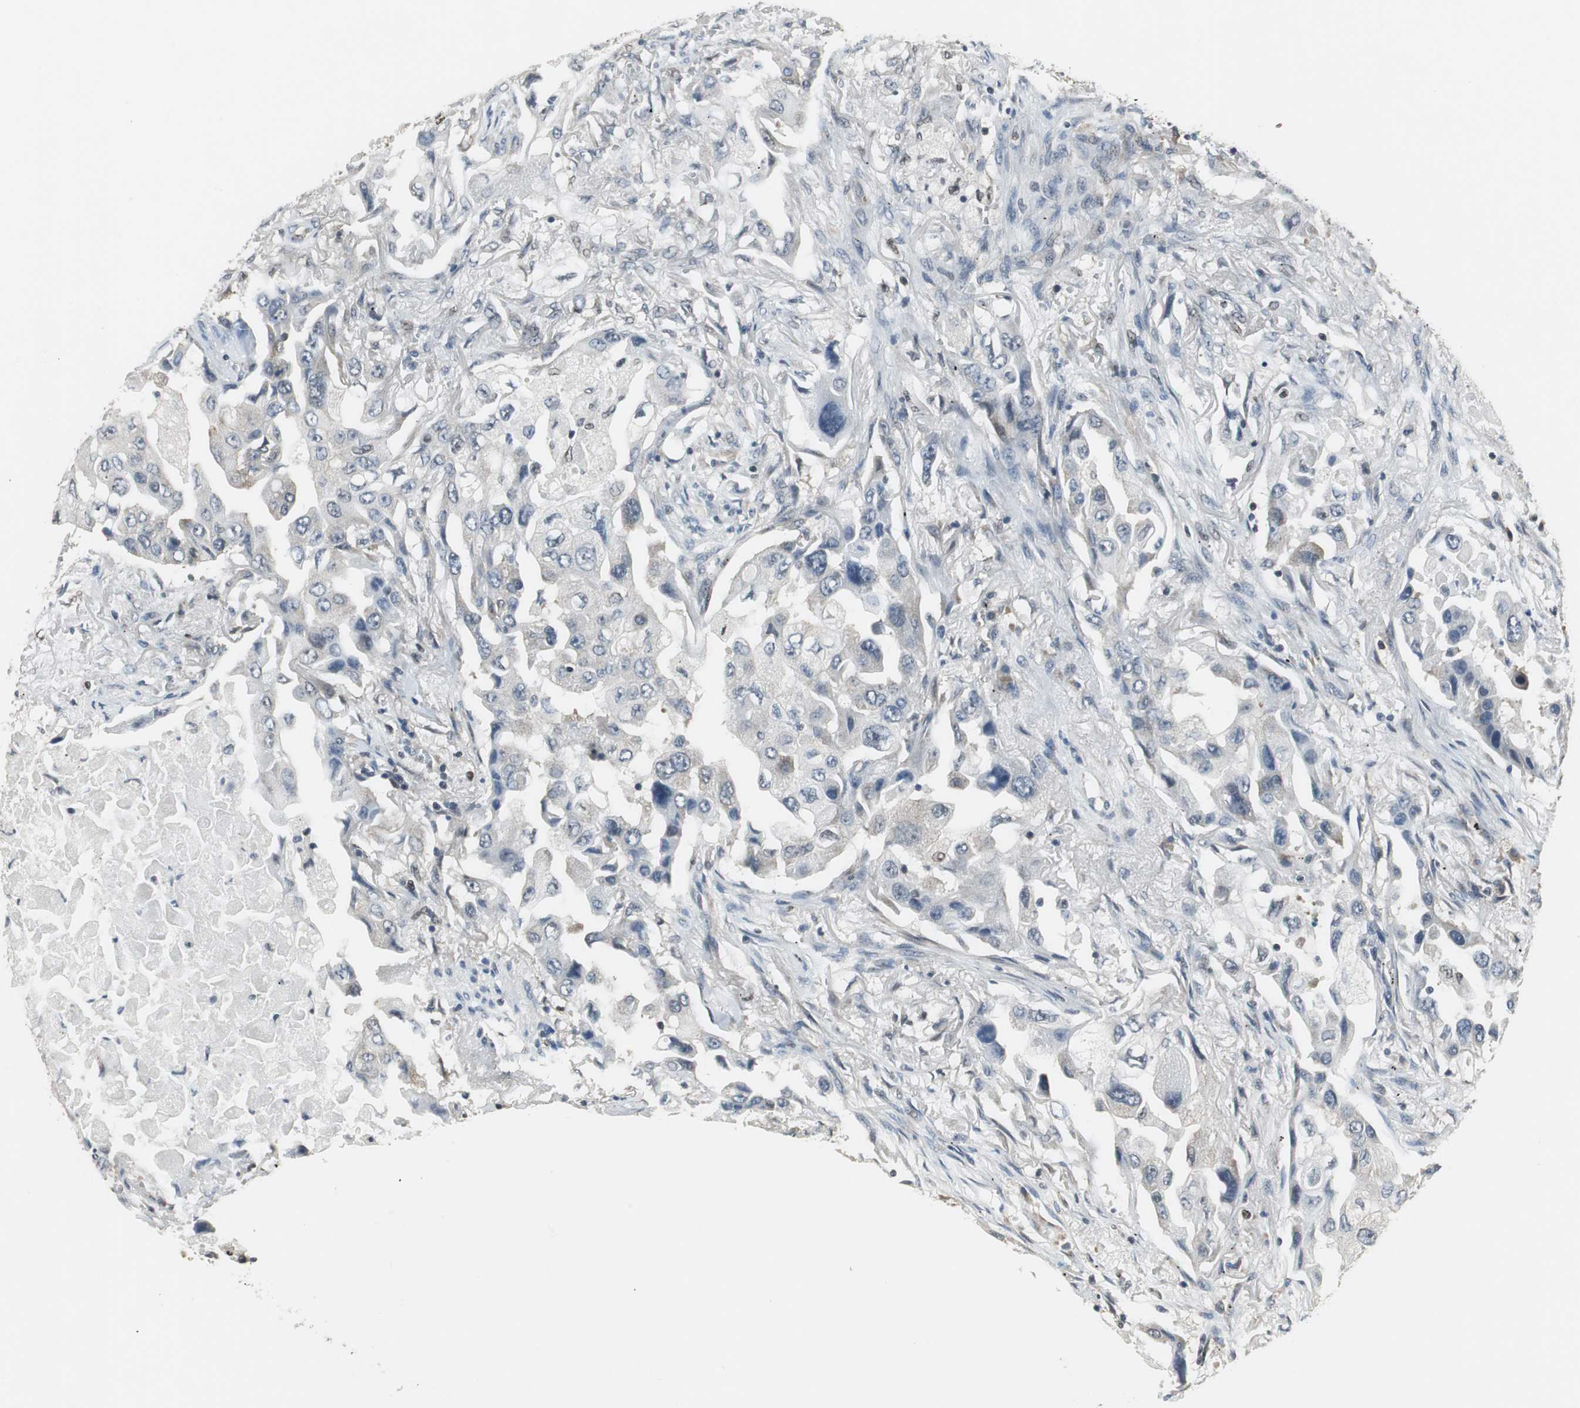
{"staining": {"intensity": "negative", "quantity": "none", "location": "none"}, "tissue": "lung cancer", "cell_type": "Tumor cells", "image_type": "cancer", "snomed": [{"axis": "morphology", "description": "Adenocarcinoma, NOS"}, {"axis": "topography", "description": "Lung"}], "caption": "Micrograph shows no significant protein positivity in tumor cells of lung adenocarcinoma.", "gene": "MAFB", "patient": {"sex": "female", "age": 65}}